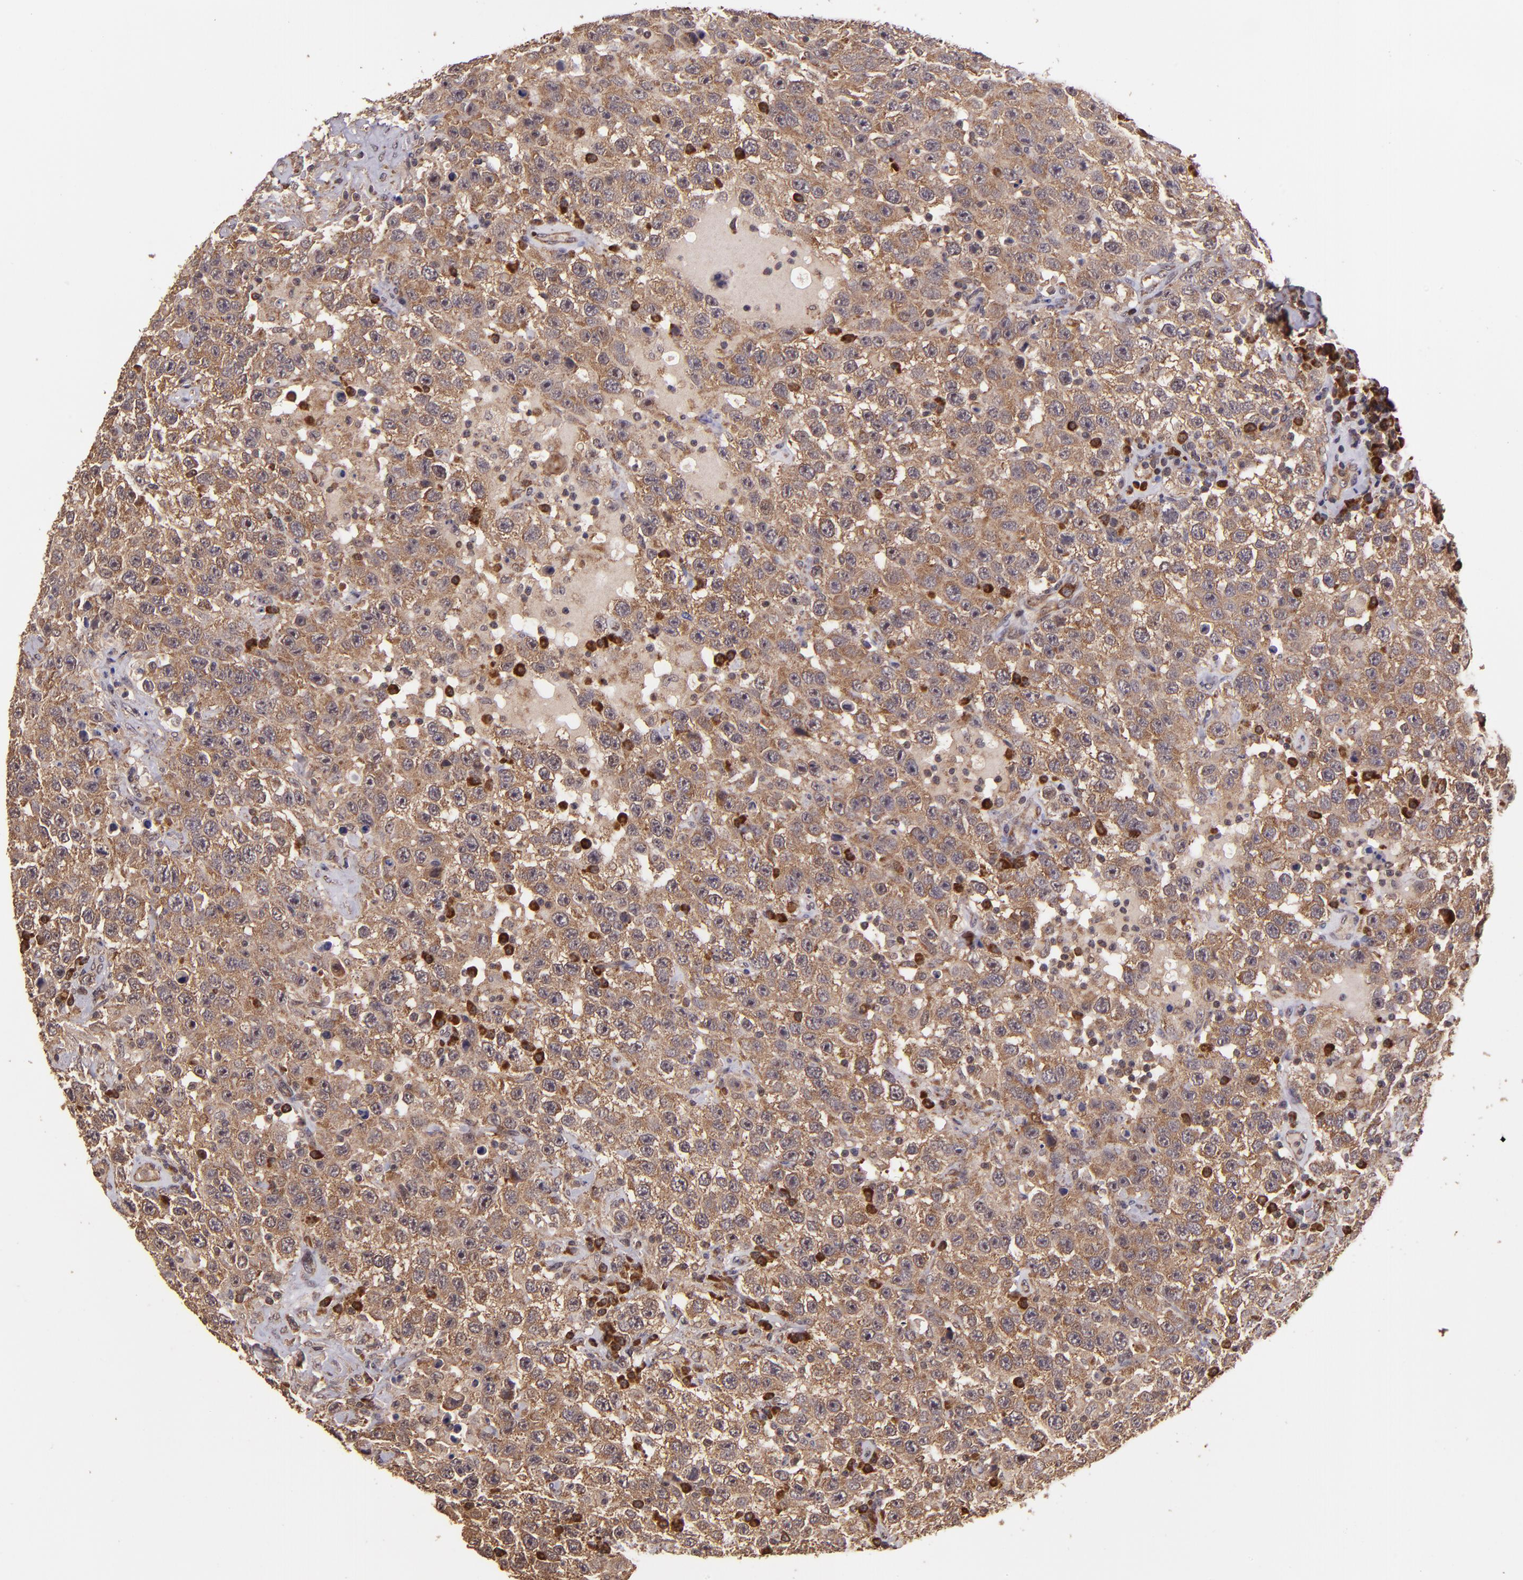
{"staining": {"intensity": "strong", "quantity": ">75%", "location": "cytoplasmic/membranous"}, "tissue": "testis cancer", "cell_type": "Tumor cells", "image_type": "cancer", "snomed": [{"axis": "morphology", "description": "Seminoma, NOS"}, {"axis": "topography", "description": "Testis"}], "caption": "Protein staining of testis cancer tissue exhibits strong cytoplasmic/membranous positivity in approximately >75% of tumor cells.", "gene": "USP51", "patient": {"sex": "male", "age": 41}}